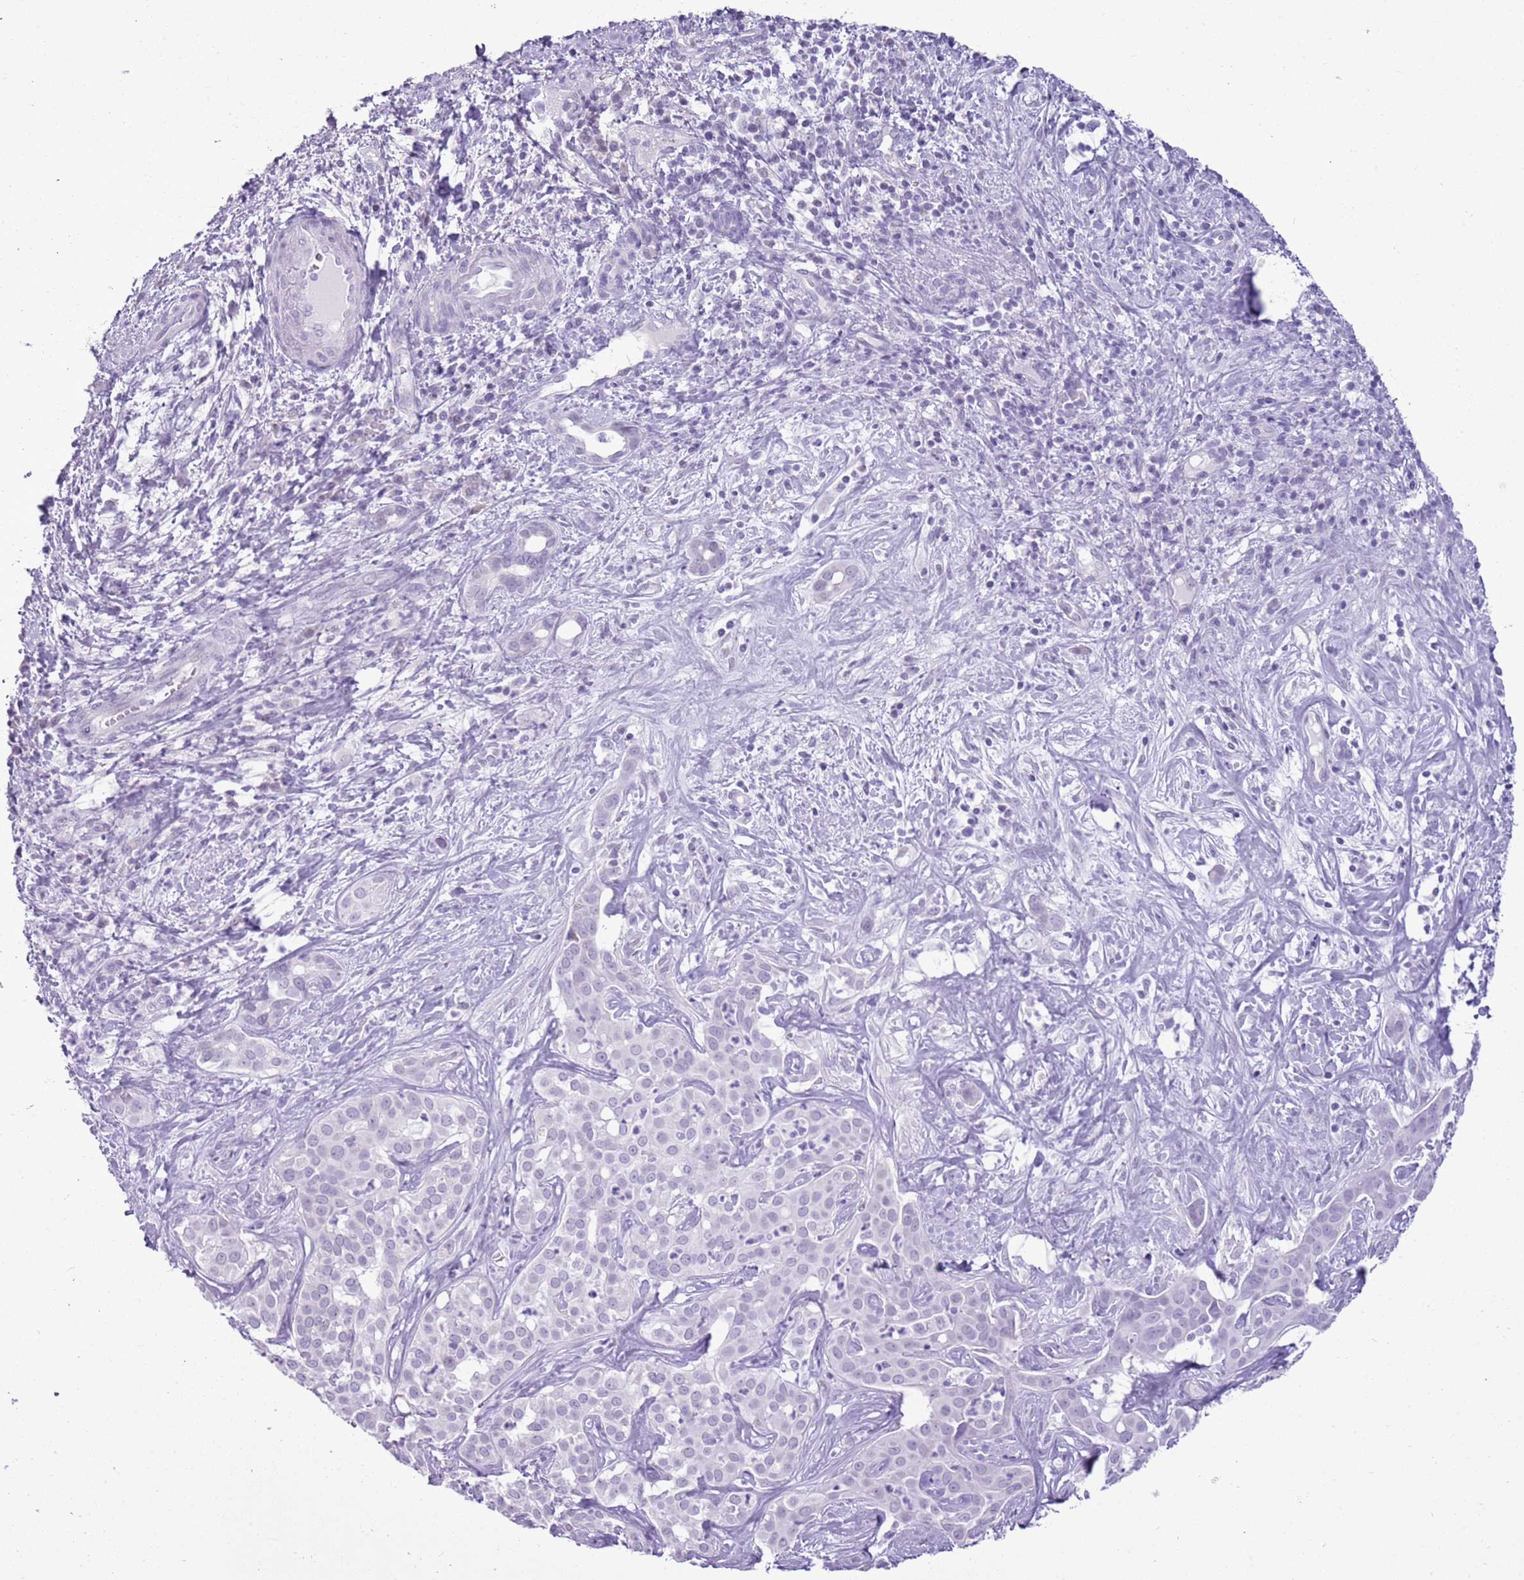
{"staining": {"intensity": "negative", "quantity": "none", "location": "none"}, "tissue": "liver cancer", "cell_type": "Tumor cells", "image_type": "cancer", "snomed": [{"axis": "morphology", "description": "Cholangiocarcinoma"}, {"axis": "topography", "description": "Liver"}], "caption": "Immunohistochemical staining of human liver cancer exhibits no significant positivity in tumor cells.", "gene": "RPL3L", "patient": {"sex": "male", "age": 67}}